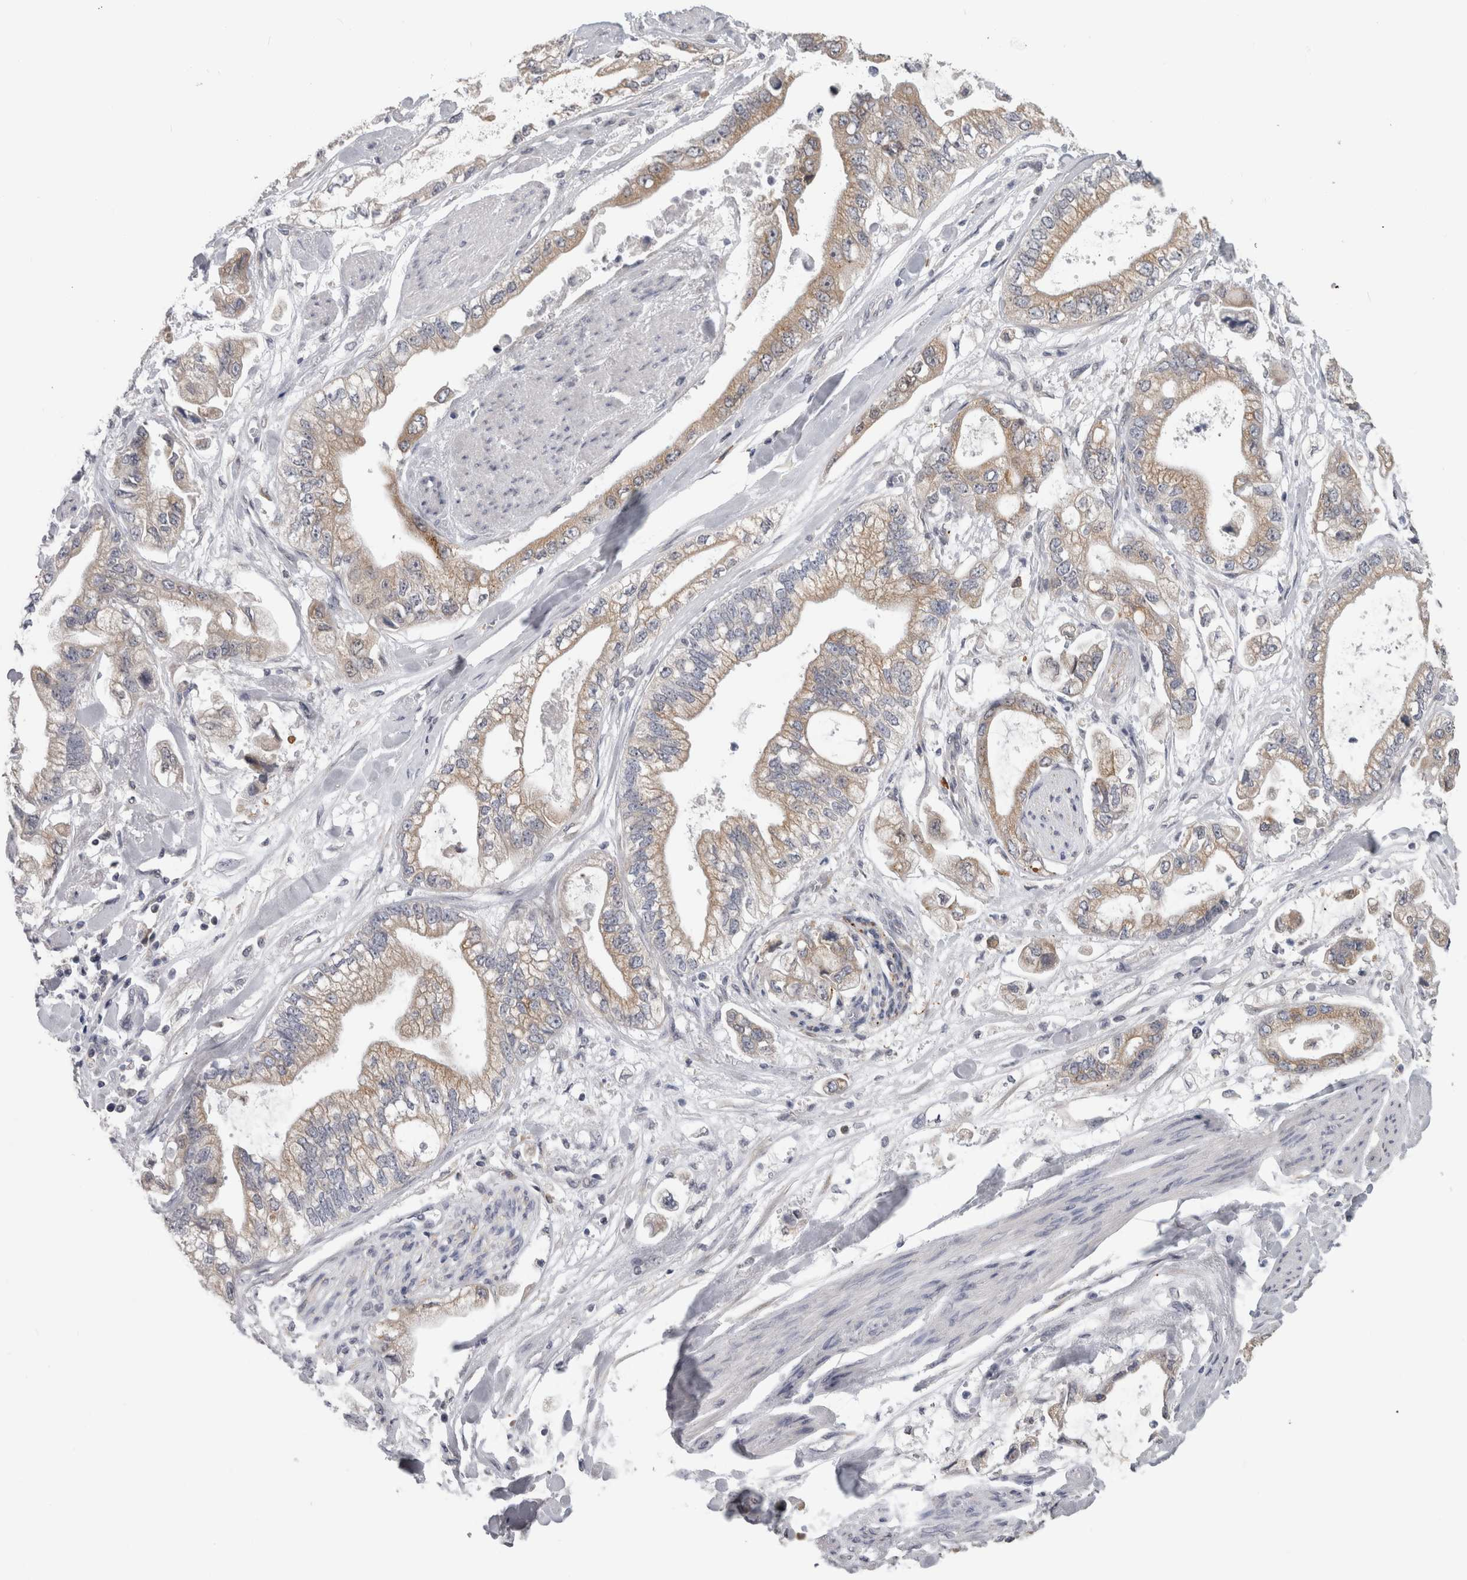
{"staining": {"intensity": "weak", "quantity": "25%-75%", "location": "cytoplasmic/membranous"}, "tissue": "stomach cancer", "cell_type": "Tumor cells", "image_type": "cancer", "snomed": [{"axis": "morphology", "description": "Normal tissue, NOS"}, {"axis": "morphology", "description": "Adenocarcinoma, NOS"}, {"axis": "topography", "description": "Stomach"}], "caption": "Approximately 25%-75% of tumor cells in human adenocarcinoma (stomach) demonstrate weak cytoplasmic/membranous protein staining as visualized by brown immunohistochemical staining.", "gene": "TMEM242", "patient": {"sex": "male", "age": 62}}